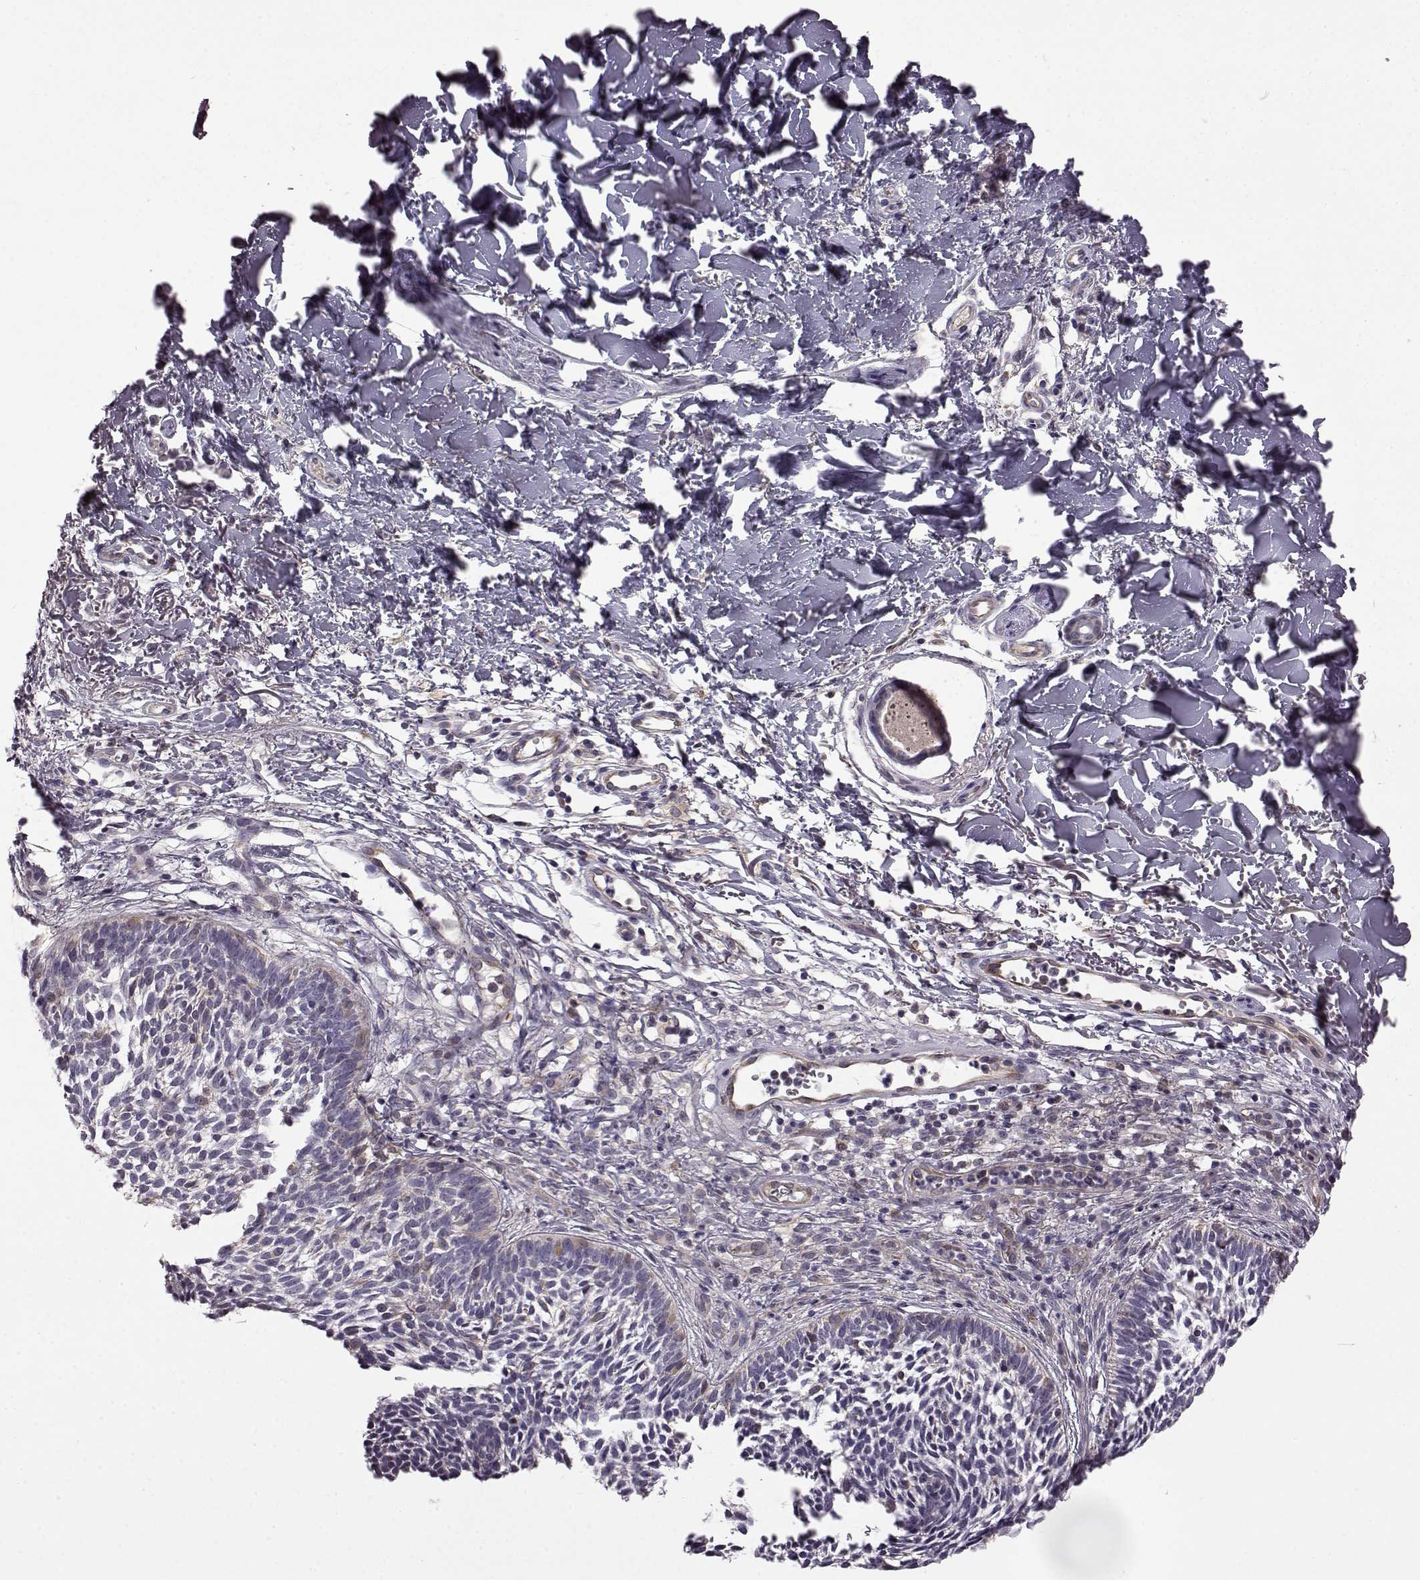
{"staining": {"intensity": "negative", "quantity": "none", "location": "none"}, "tissue": "skin cancer", "cell_type": "Tumor cells", "image_type": "cancer", "snomed": [{"axis": "morphology", "description": "Basal cell carcinoma"}, {"axis": "topography", "description": "Skin"}], "caption": "The micrograph exhibits no staining of tumor cells in skin cancer (basal cell carcinoma).", "gene": "B3GNT6", "patient": {"sex": "male", "age": 78}}